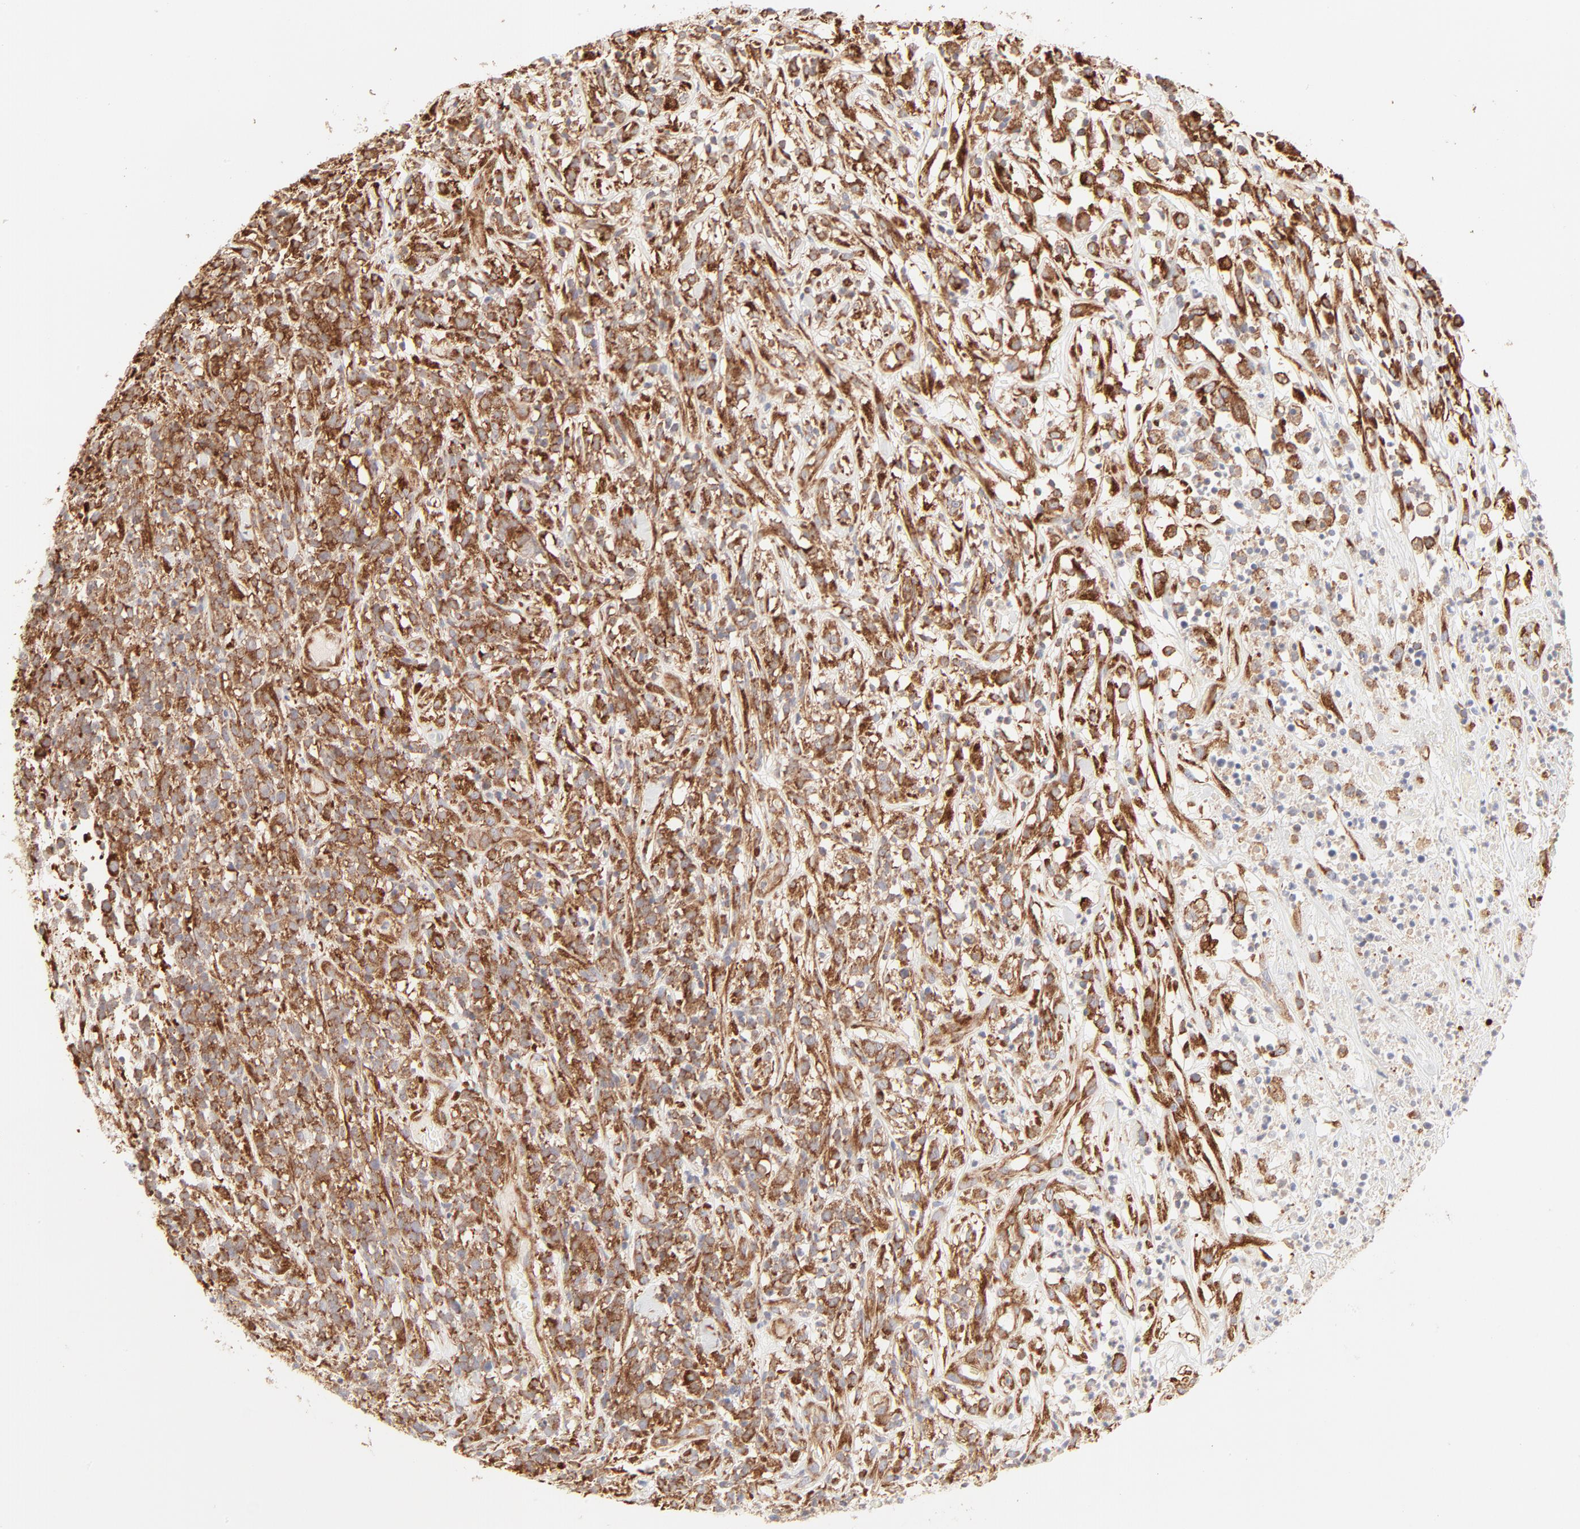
{"staining": {"intensity": "moderate", "quantity": ">75%", "location": "cytoplasmic/membranous"}, "tissue": "lymphoma", "cell_type": "Tumor cells", "image_type": "cancer", "snomed": [{"axis": "morphology", "description": "Malignant lymphoma, non-Hodgkin's type, High grade"}, {"axis": "topography", "description": "Lymph node"}], "caption": "A histopathology image of malignant lymphoma, non-Hodgkin's type (high-grade) stained for a protein displays moderate cytoplasmic/membranous brown staining in tumor cells.", "gene": "RPS20", "patient": {"sex": "female", "age": 73}}